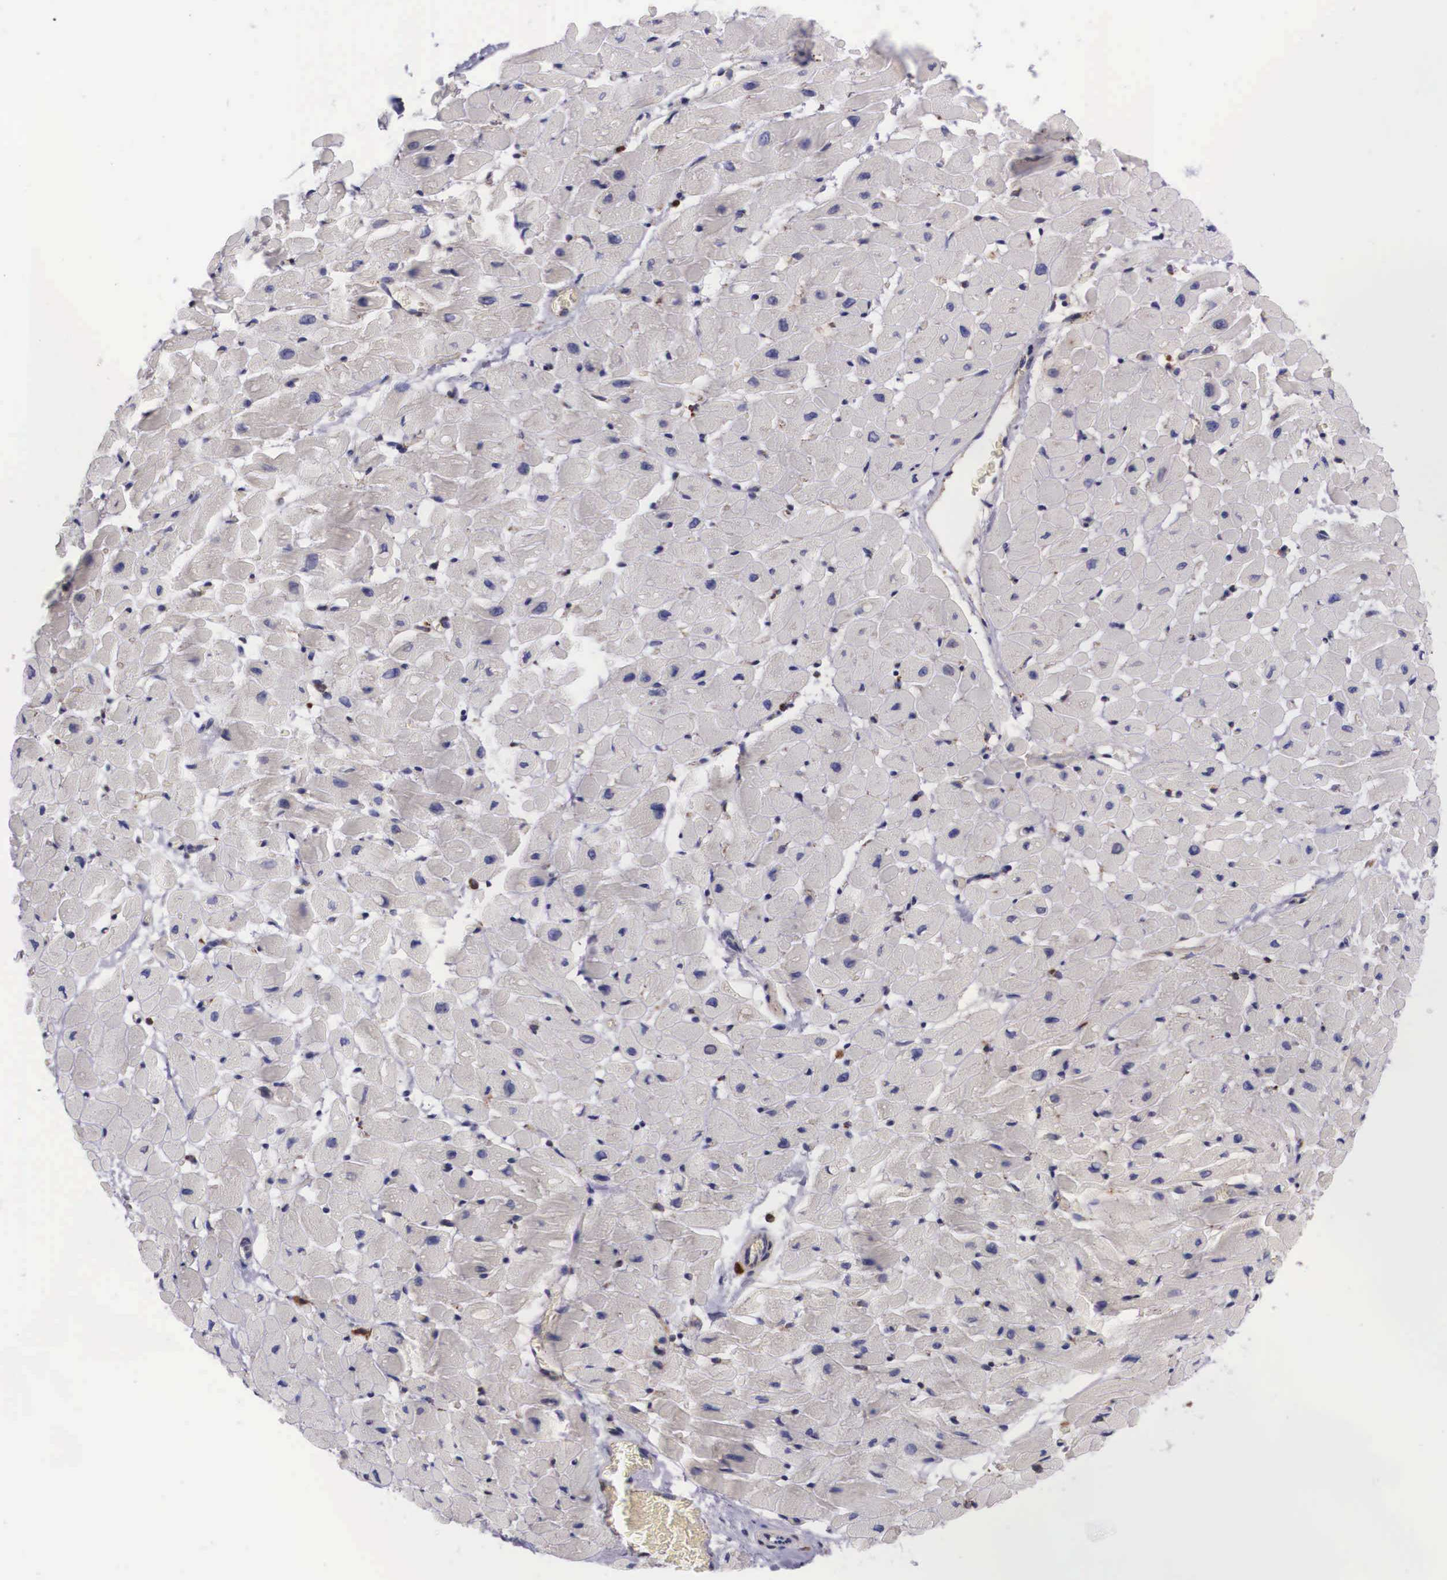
{"staining": {"intensity": "negative", "quantity": "none", "location": "none"}, "tissue": "heart muscle", "cell_type": "Cardiomyocytes", "image_type": "normal", "snomed": [{"axis": "morphology", "description": "Normal tissue, NOS"}, {"axis": "topography", "description": "Heart"}], "caption": "The histopathology image shows no staining of cardiomyocytes in normal heart muscle. Nuclei are stained in blue.", "gene": "NAGA", "patient": {"sex": "male", "age": 45}}